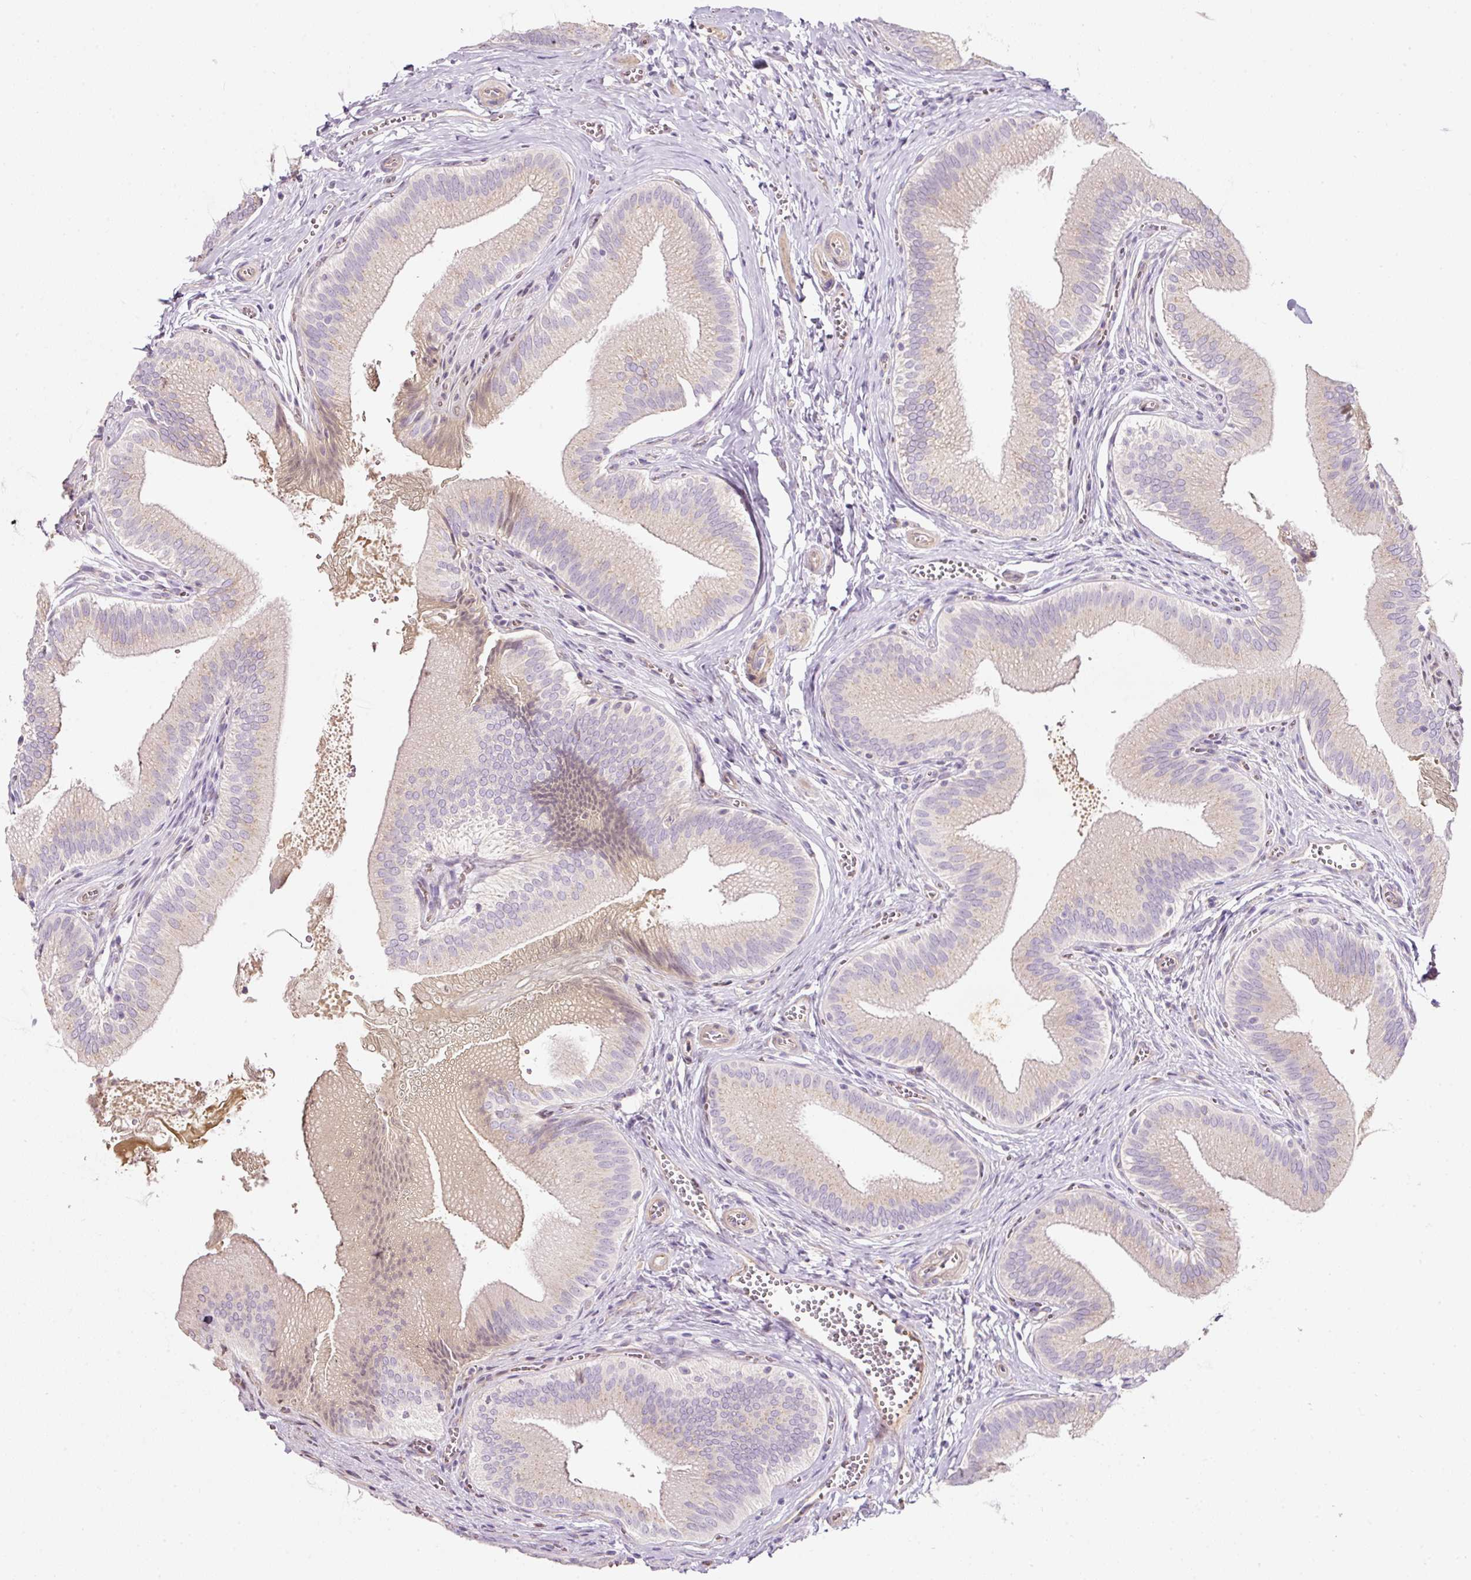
{"staining": {"intensity": "weak", "quantity": "25%-75%", "location": "cytoplasmic/membranous"}, "tissue": "gallbladder", "cell_type": "Glandular cells", "image_type": "normal", "snomed": [{"axis": "morphology", "description": "Normal tissue, NOS"}, {"axis": "topography", "description": "Gallbladder"}], "caption": "Brown immunohistochemical staining in unremarkable gallbladder exhibits weak cytoplasmic/membranous staining in approximately 25%-75% of glandular cells.", "gene": "NBPF11", "patient": {"sex": "male", "age": 17}}